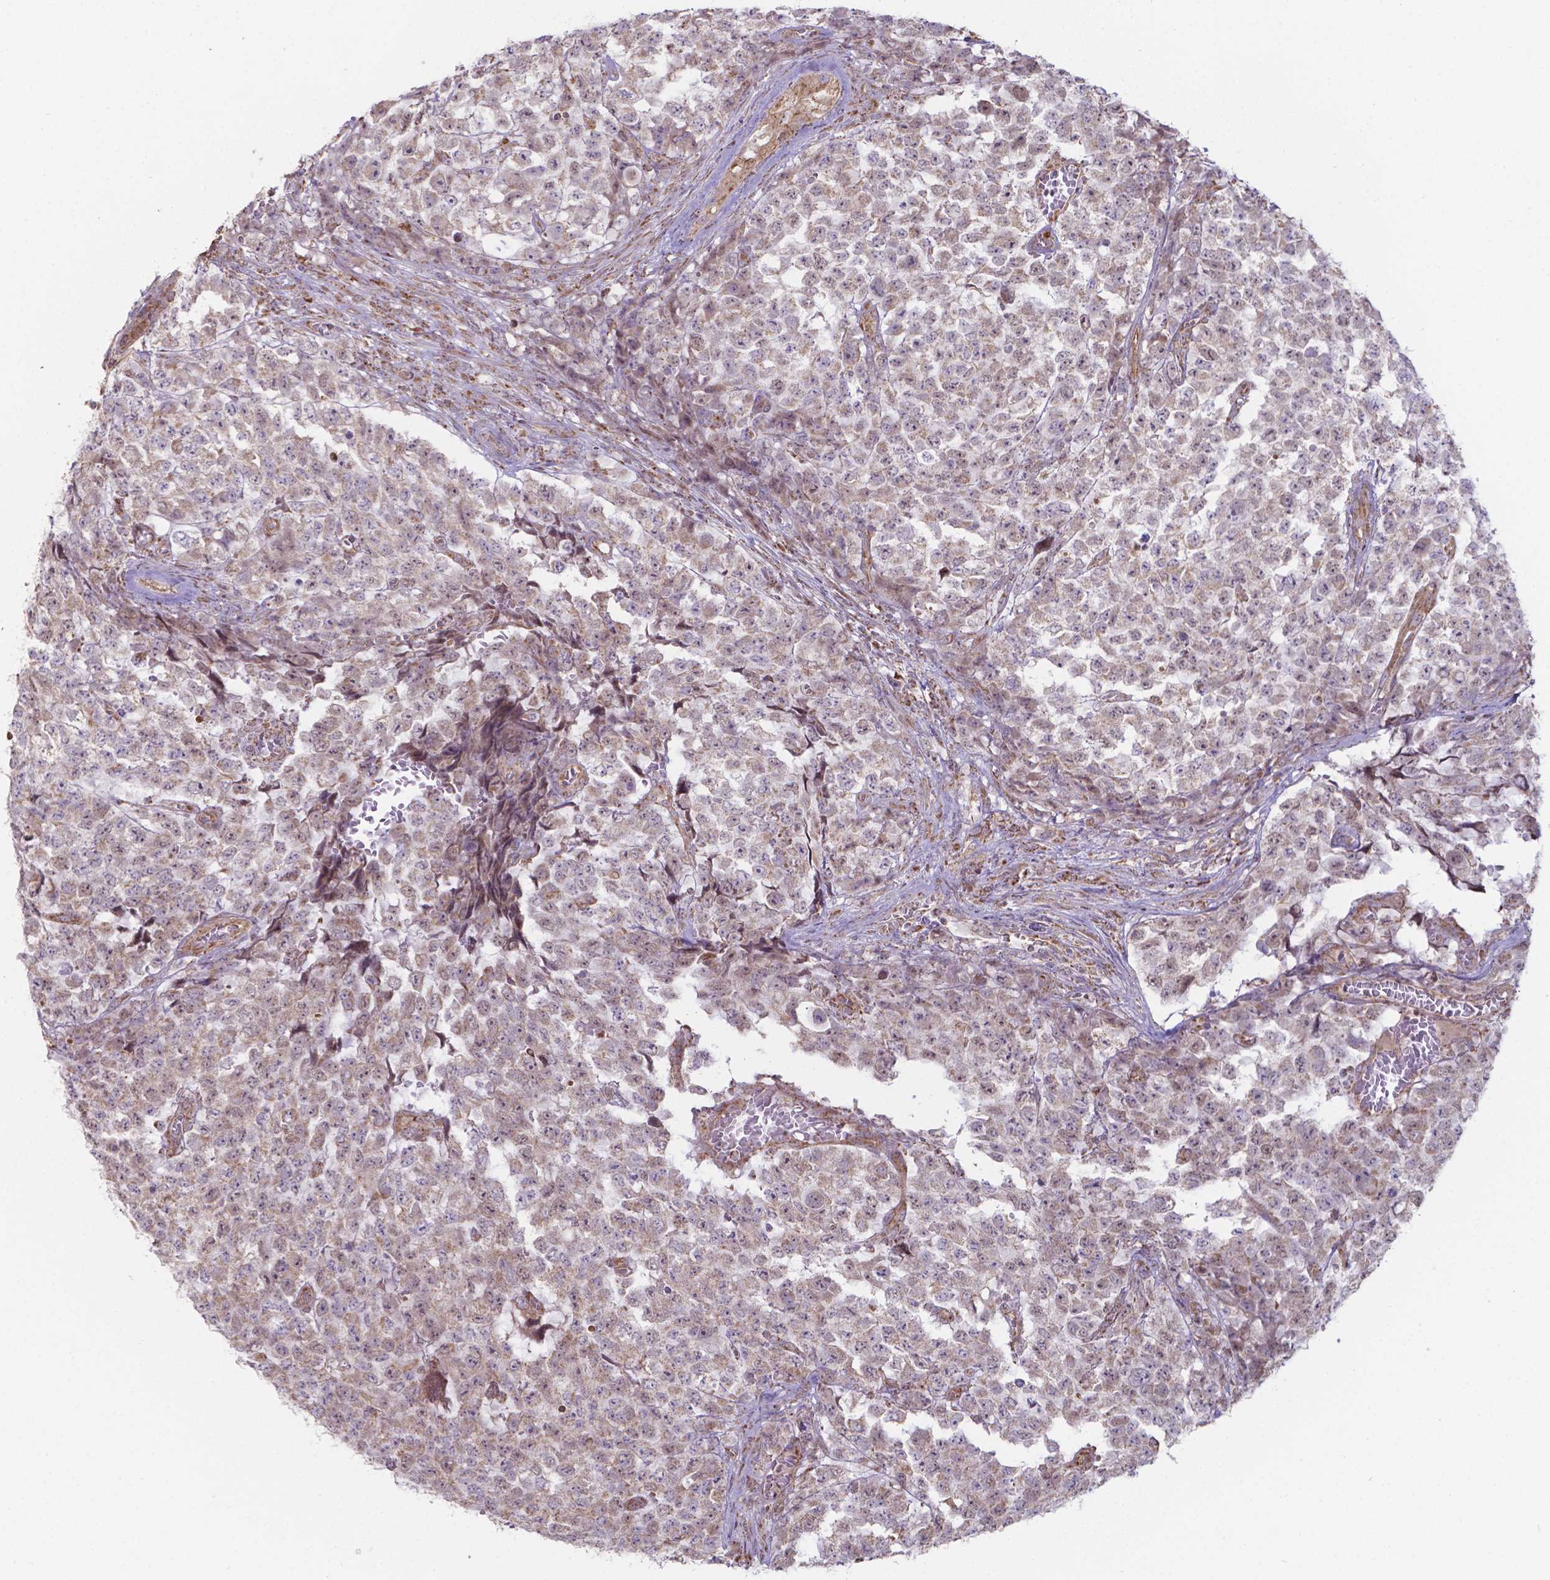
{"staining": {"intensity": "weak", "quantity": "25%-75%", "location": "cytoplasmic/membranous"}, "tissue": "testis cancer", "cell_type": "Tumor cells", "image_type": "cancer", "snomed": [{"axis": "morphology", "description": "Carcinoma, Embryonal, NOS"}, {"axis": "topography", "description": "Testis"}], "caption": "Immunohistochemical staining of human testis embryonal carcinoma displays low levels of weak cytoplasmic/membranous expression in about 25%-75% of tumor cells. Ihc stains the protein of interest in brown and the nuclei are stained blue.", "gene": "FAM114A1", "patient": {"sex": "male", "age": 23}}